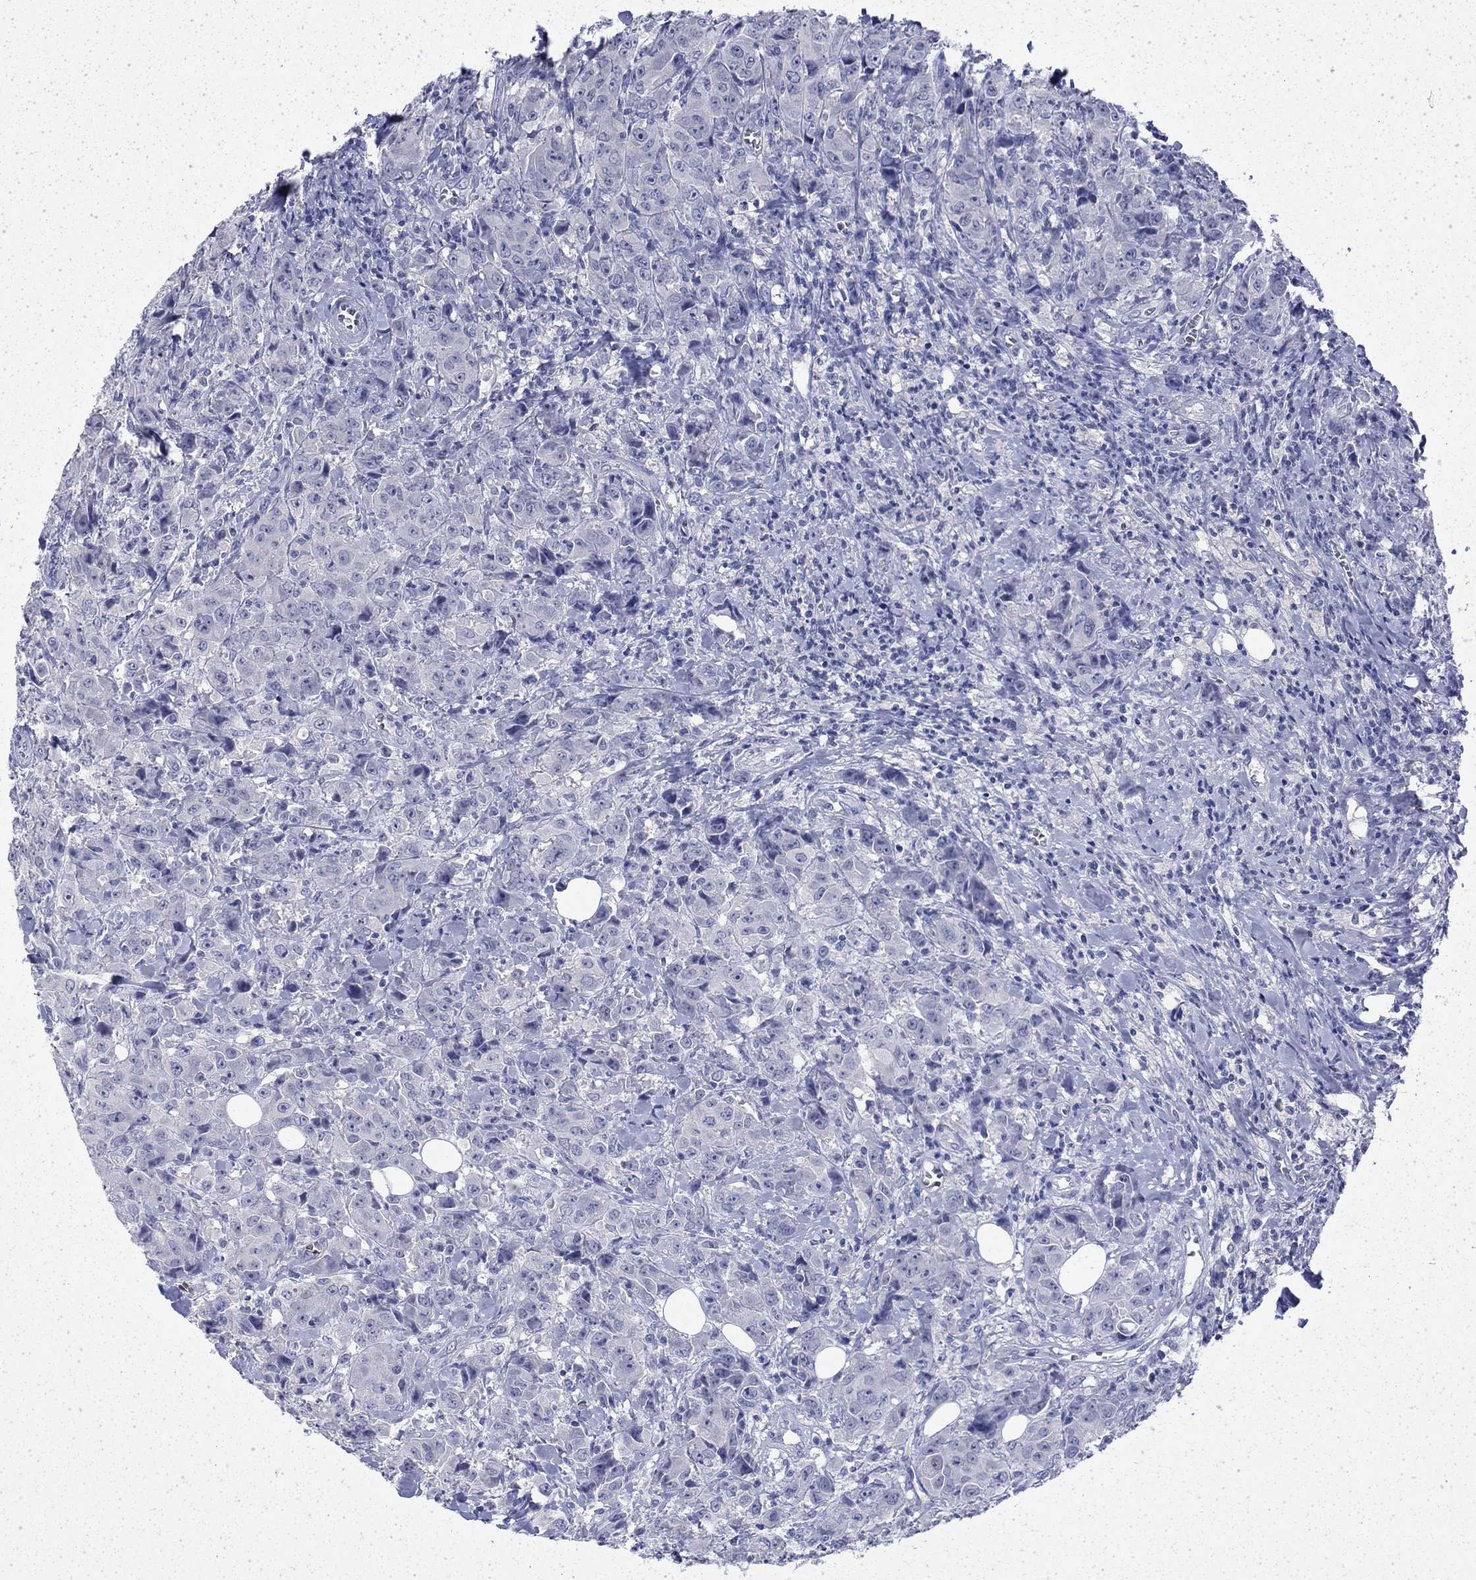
{"staining": {"intensity": "negative", "quantity": "none", "location": "none"}, "tissue": "breast cancer", "cell_type": "Tumor cells", "image_type": "cancer", "snomed": [{"axis": "morphology", "description": "Duct carcinoma"}, {"axis": "topography", "description": "Breast"}], "caption": "The immunohistochemistry (IHC) photomicrograph has no significant positivity in tumor cells of invasive ductal carcinoma (breast) tissue. (DAB (3,3'-diaminobenzidine) immunohistochemistry (IHC), high magnification).", "gene": "ENPP6", "patient": {"sex": "female", "age": 43}}